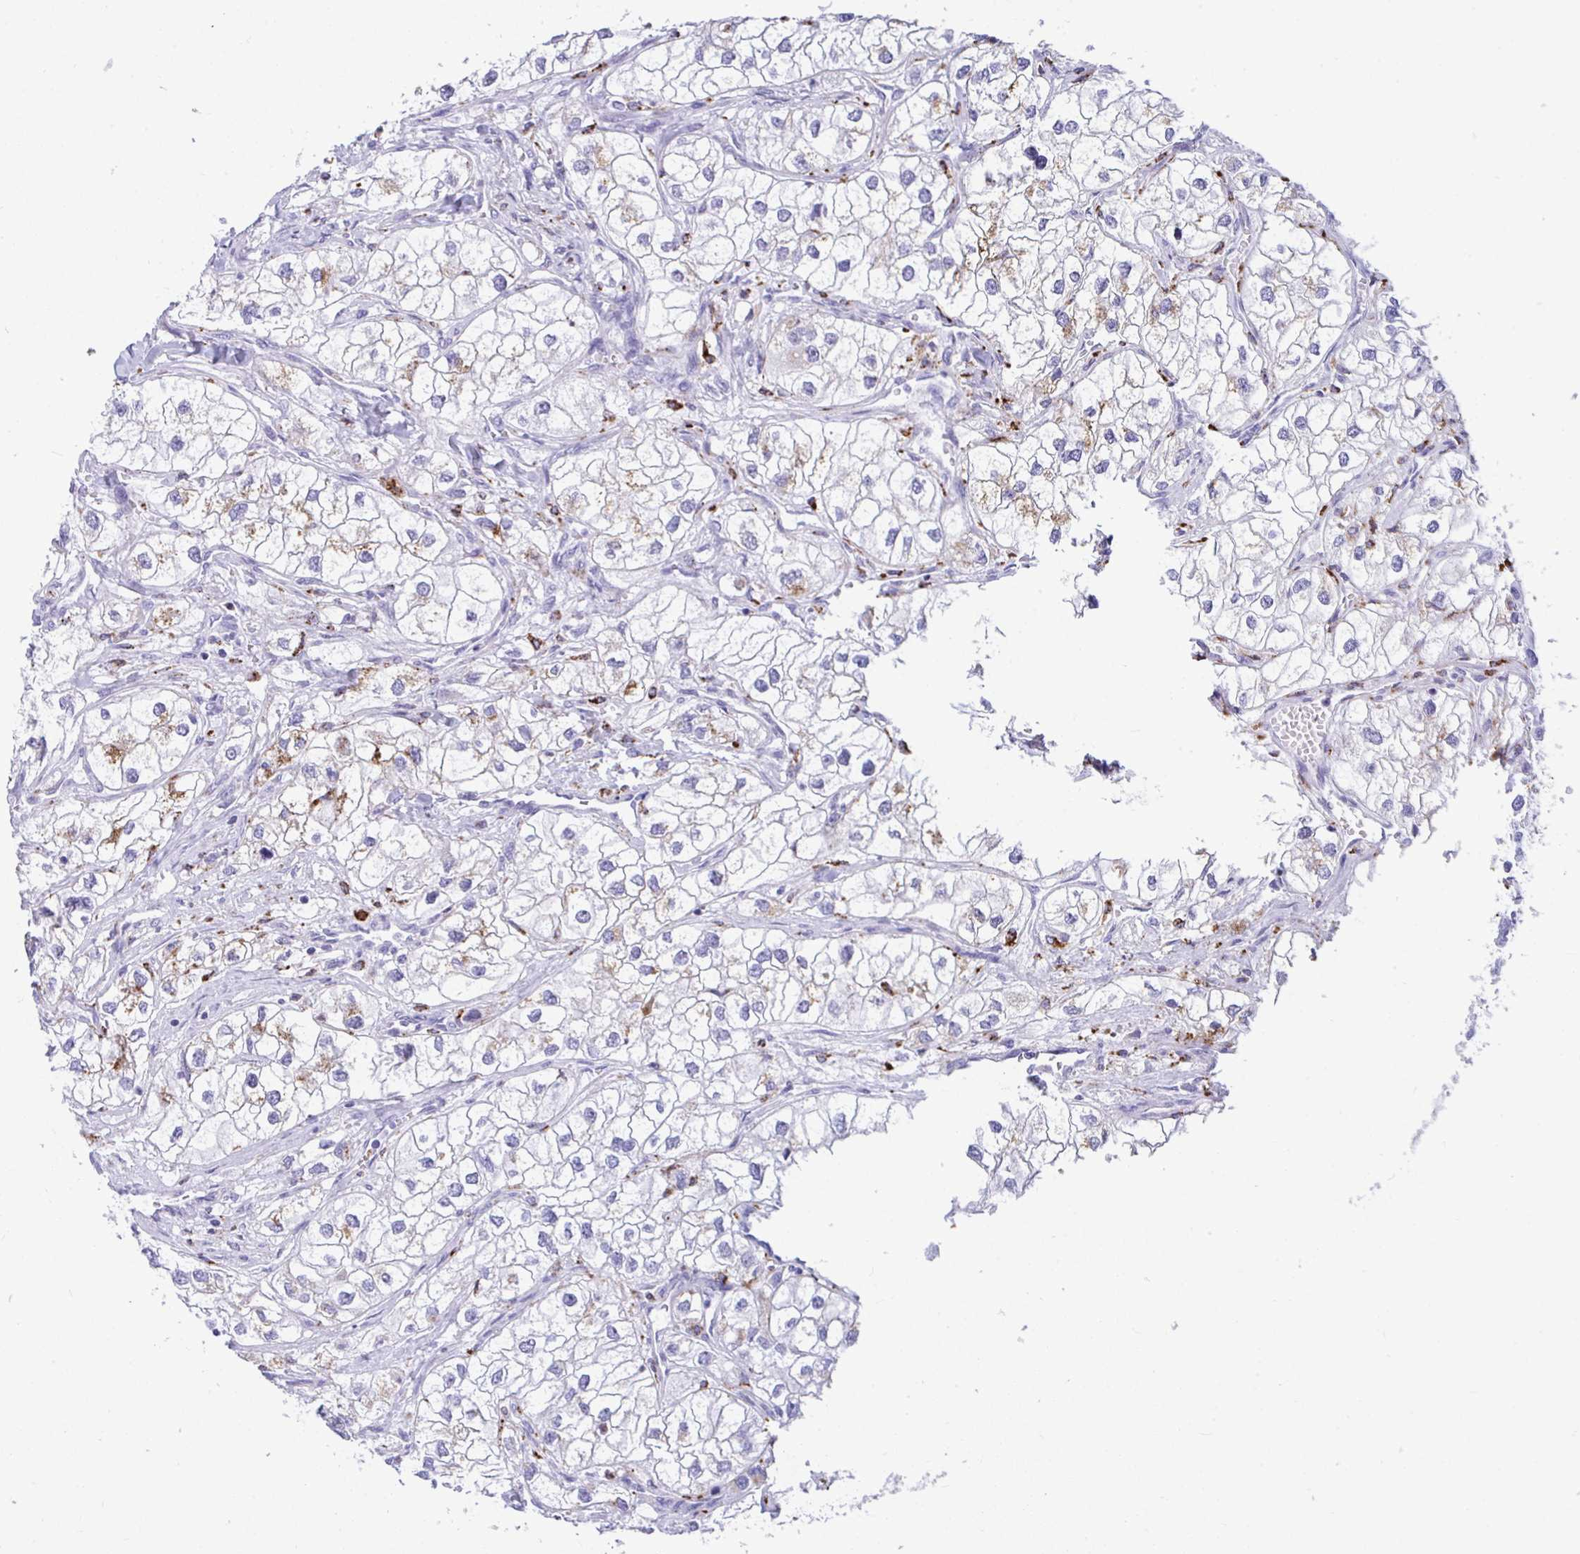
{"staining": {"intensity": "moderate", "quantity": "<25%", "location": "cytoplasmic/membranous"}, "tissue": "renal cancer", "cell_type": "Tumor cells", "image_type": "cancer", "snomed": [{"axis": "morphology", "description": "Adenocarcinoma, NOS"}, {"axis": "topography", "description": "Kidney"}], "caption": "Adenocarcinoma (renal) stained for a protein (brown) shows moderate cytoplasmic/membranous positive positivity in approximately <25% of tumor cells.", "gene": "CPVL", "patient": {"sex": "male", "age": 59}}